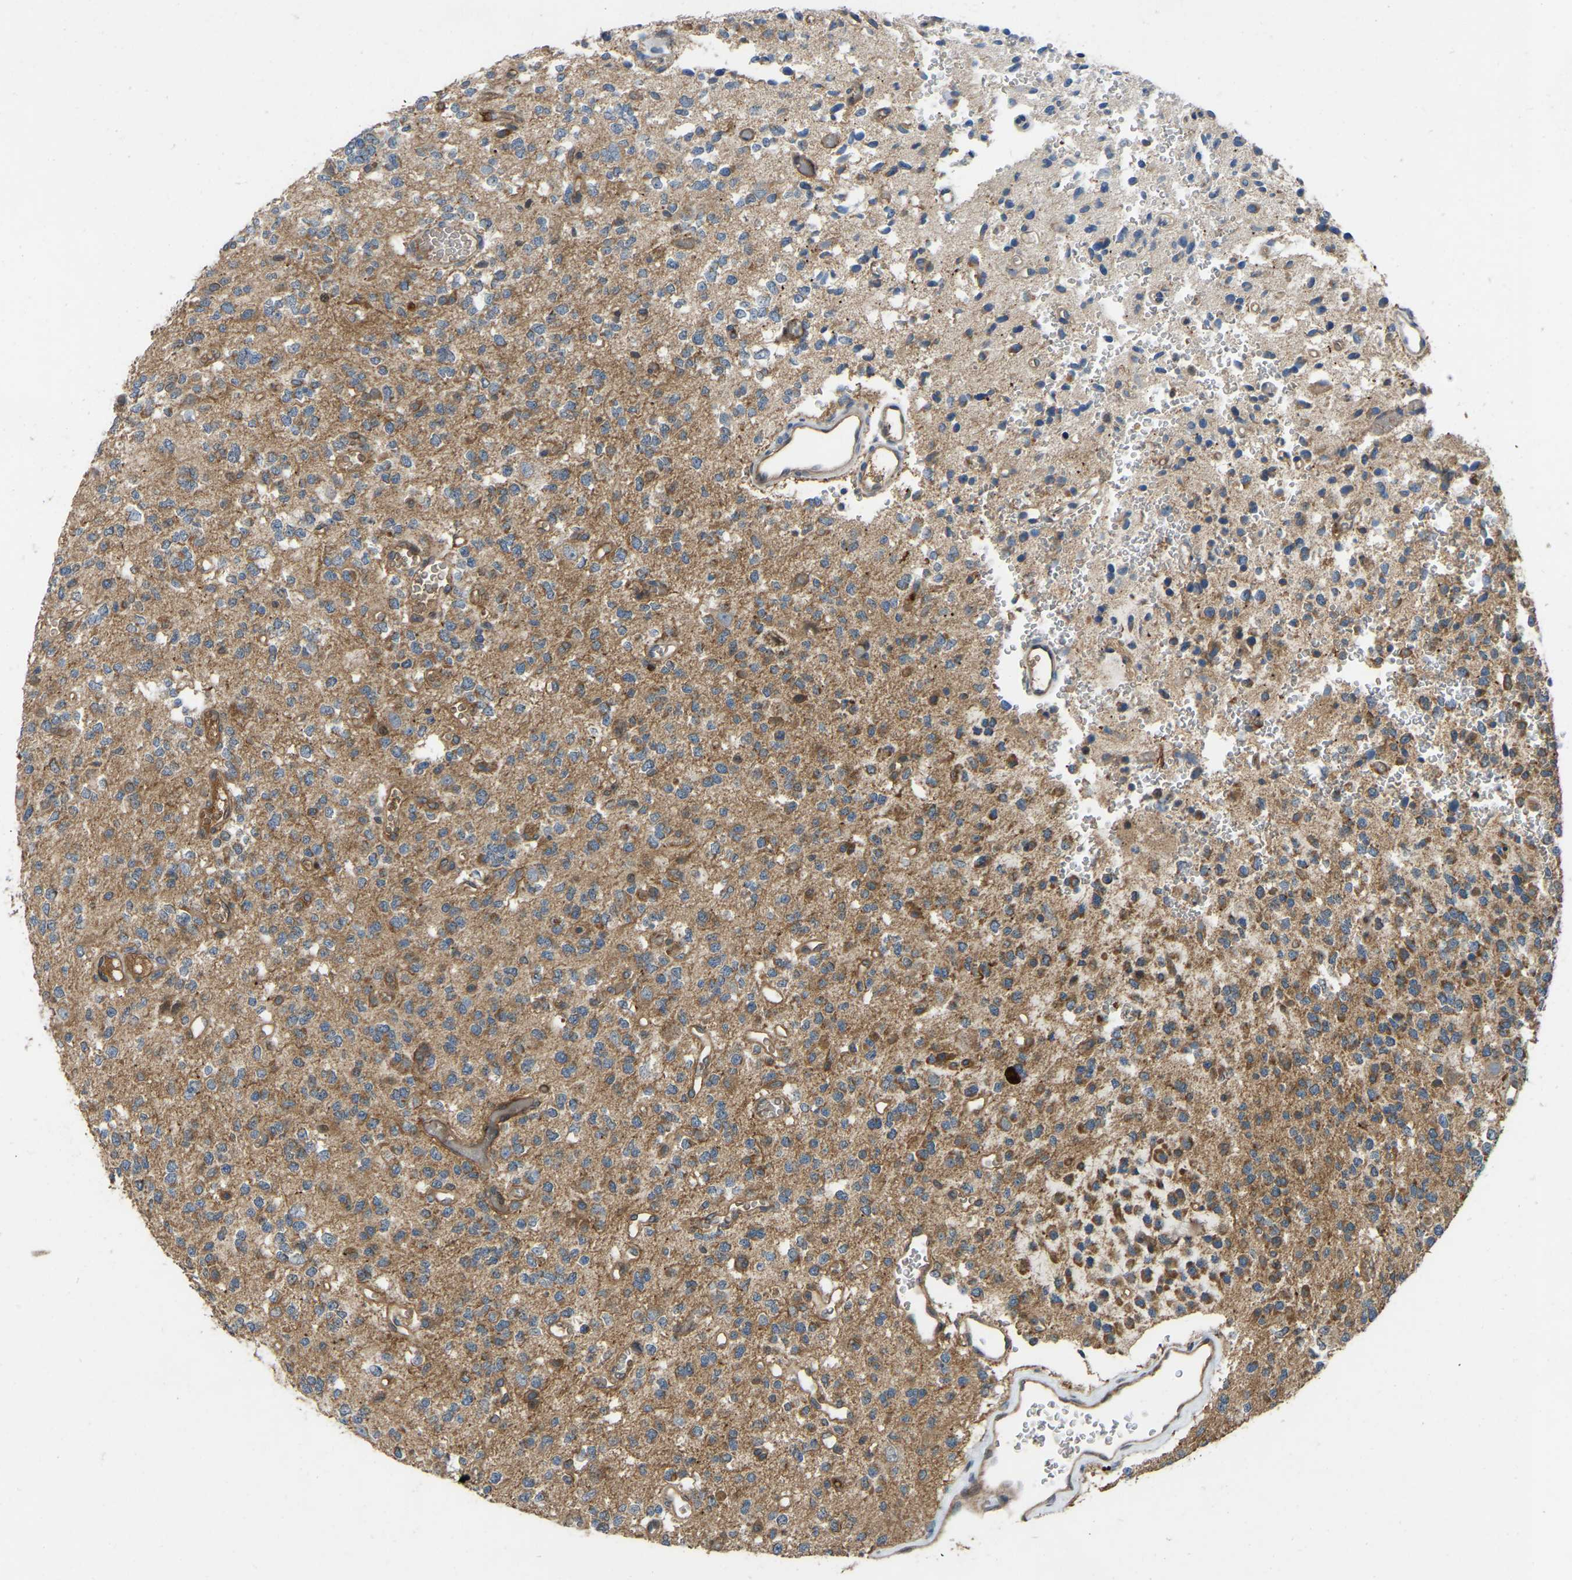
{"staining": {"intensity": "moderate", "quantity": ">75%", "location": "cytoplasmic/membranous"}, "tissue": "glioma", "cell_type": "Tumor cells", "image_type": "cancer", "snomed": [{"axis": "morphology", "description": "Glioma, malignant, Low grade"}, {"axis": "topography", "description": "Brain"}], "caption": "Moderate cytoplasmic/membranous expression is appreciated in about >75% of tumor cells in malignant glioma (low-grade). The staining was performed using DAB (3,3'-diaminobenzidine) to visualize the protein expression in brown, while the nuclei were stained in blue with hematoxylin (Magnification: 20x).", "gene": "C21orf91", "patient": {"sex": "male", "age": 38}}